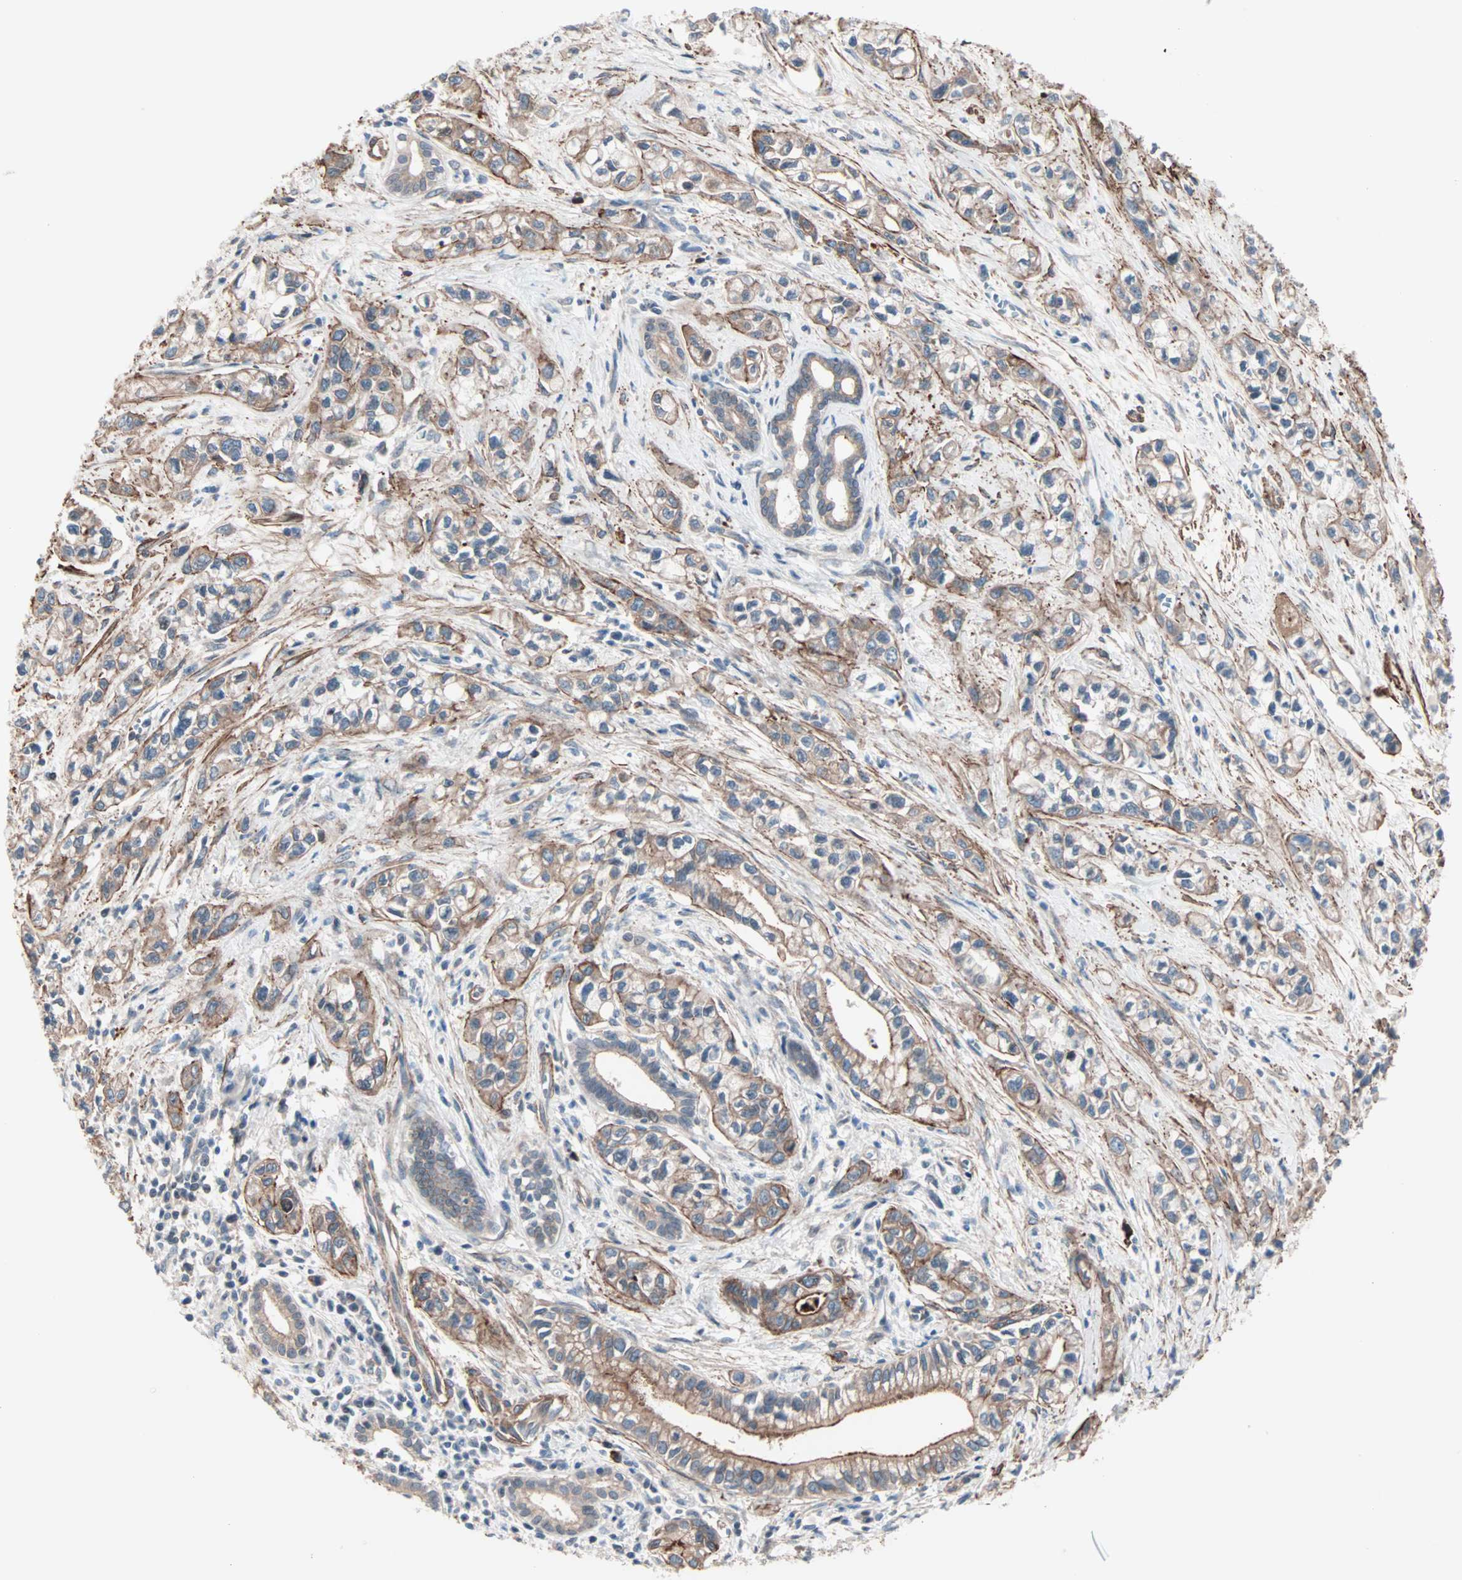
{"staining": {"intensity": "moderate", "quantity": ">75%", "location": "cytoplasmic/membranous"}, "tissue": "pancreatic cancer", "cell_type": "Tumor cells", "image_type": "cancer", "snomed": [{"axis": "morphology", "description": "Adenocarcinoma, NOS"}, {"axis": "topography", "description": "Pancreas"}], "caption": "Brown immunohistochemical staining in human adenocarcinoma (pancreatic) displays moderate cytoplasmic/membranous positivity in approximately >75% of tumor cells.", "gene": "ALG5", "patient": {"sex": "male", "age": 74}}